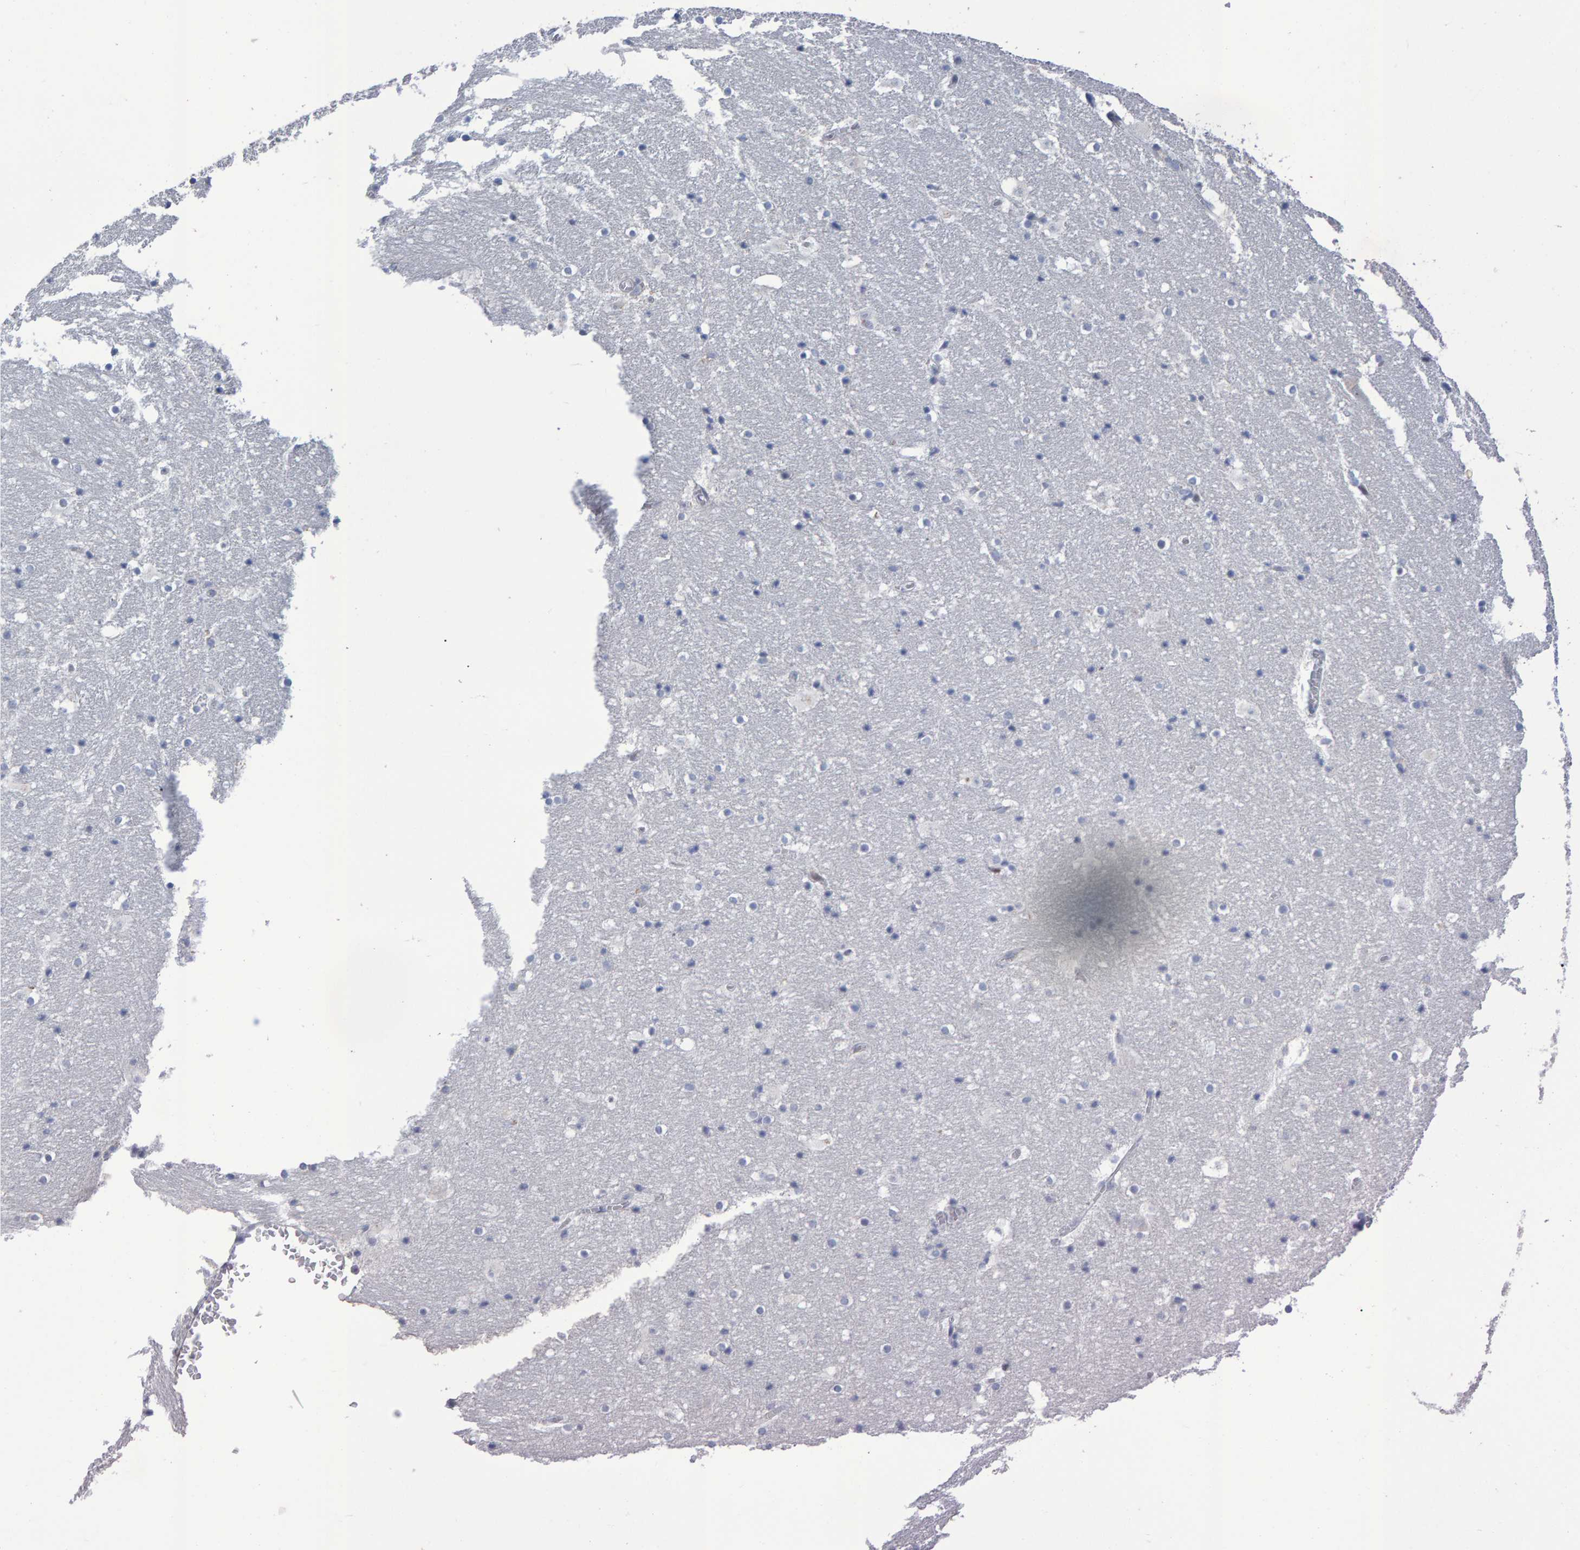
{"staining": {"intensity": "negative", "quantity": "none", "location": "none"}, "tissue": "hippocampus", "cell_type": "Glial cells", "image_type": "normal", "snomed": [{"axis": "morphology", "description": "Normal tissue, NOS"}, {"axis": "topography", "description": "Hippocampus"}], "caption": "Immunohistochemistry micrograph of benign hippocampus: human hippocampus stained with DAB demonstrates no significant protein expression in glial cells.", "gene": "PROCA1", "patient": {"sex": "male", "age": 45}}